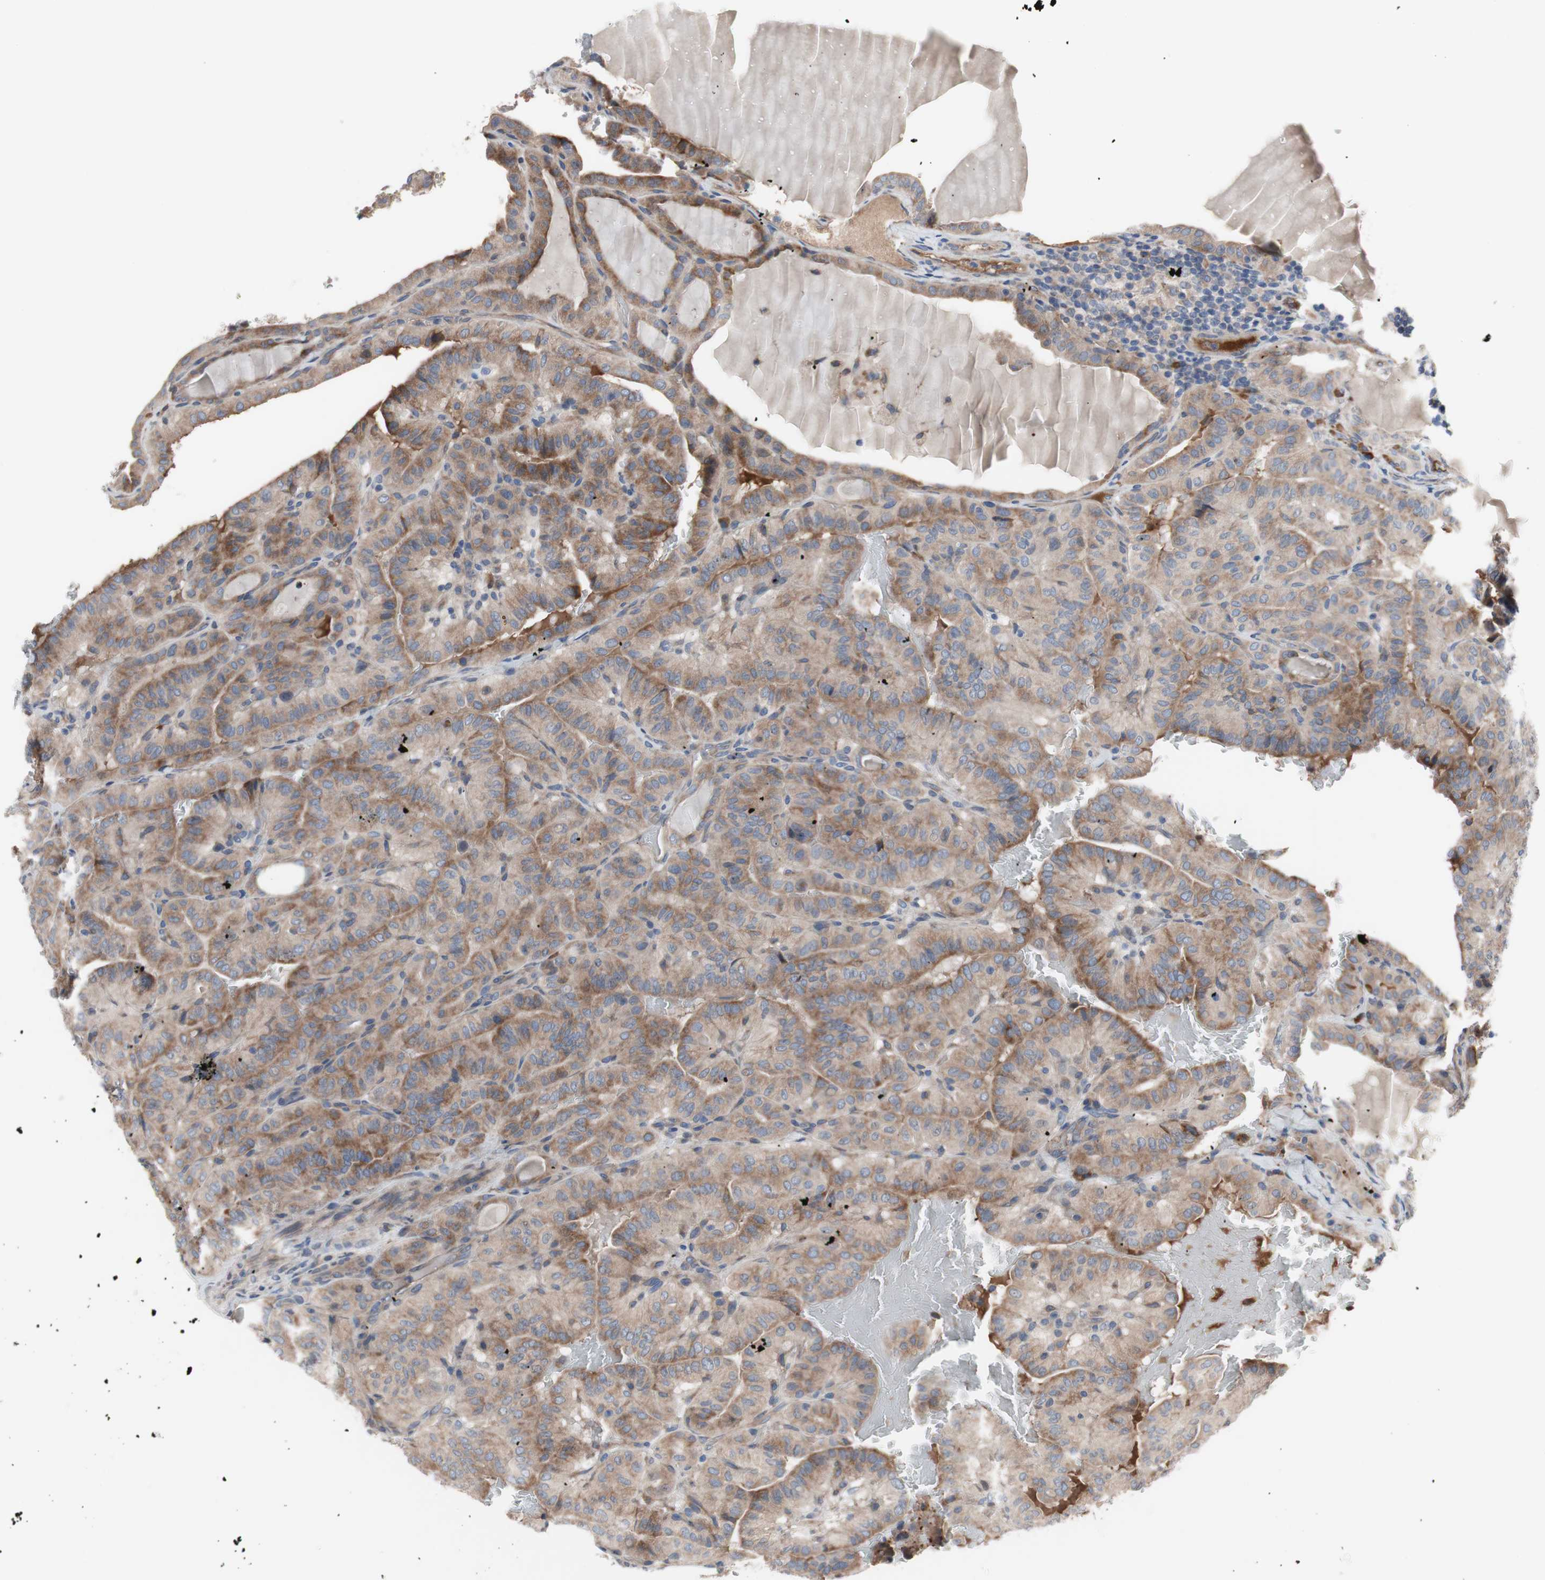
{"staining": {"intensity": "weak", "quantity": ">75%", "location": "cytoplasmic/membranous"}, "tissue": "thyroid cancer", "cell_type": "Tumor cells", "image_type": "cancer", "snomed": [{"axis": "morphology", "description": "Papillary adenocarcinoma, NOS"}, {"axis": "topography", "description": "Thyroid gland"}], "caption": "Thyroid cancer stained for a protein exhibits weak cytoplasmic/membranous positivity in tumor cells.", "gene": "KANSL1", "patient": {"sex": "male", "age": 77}}